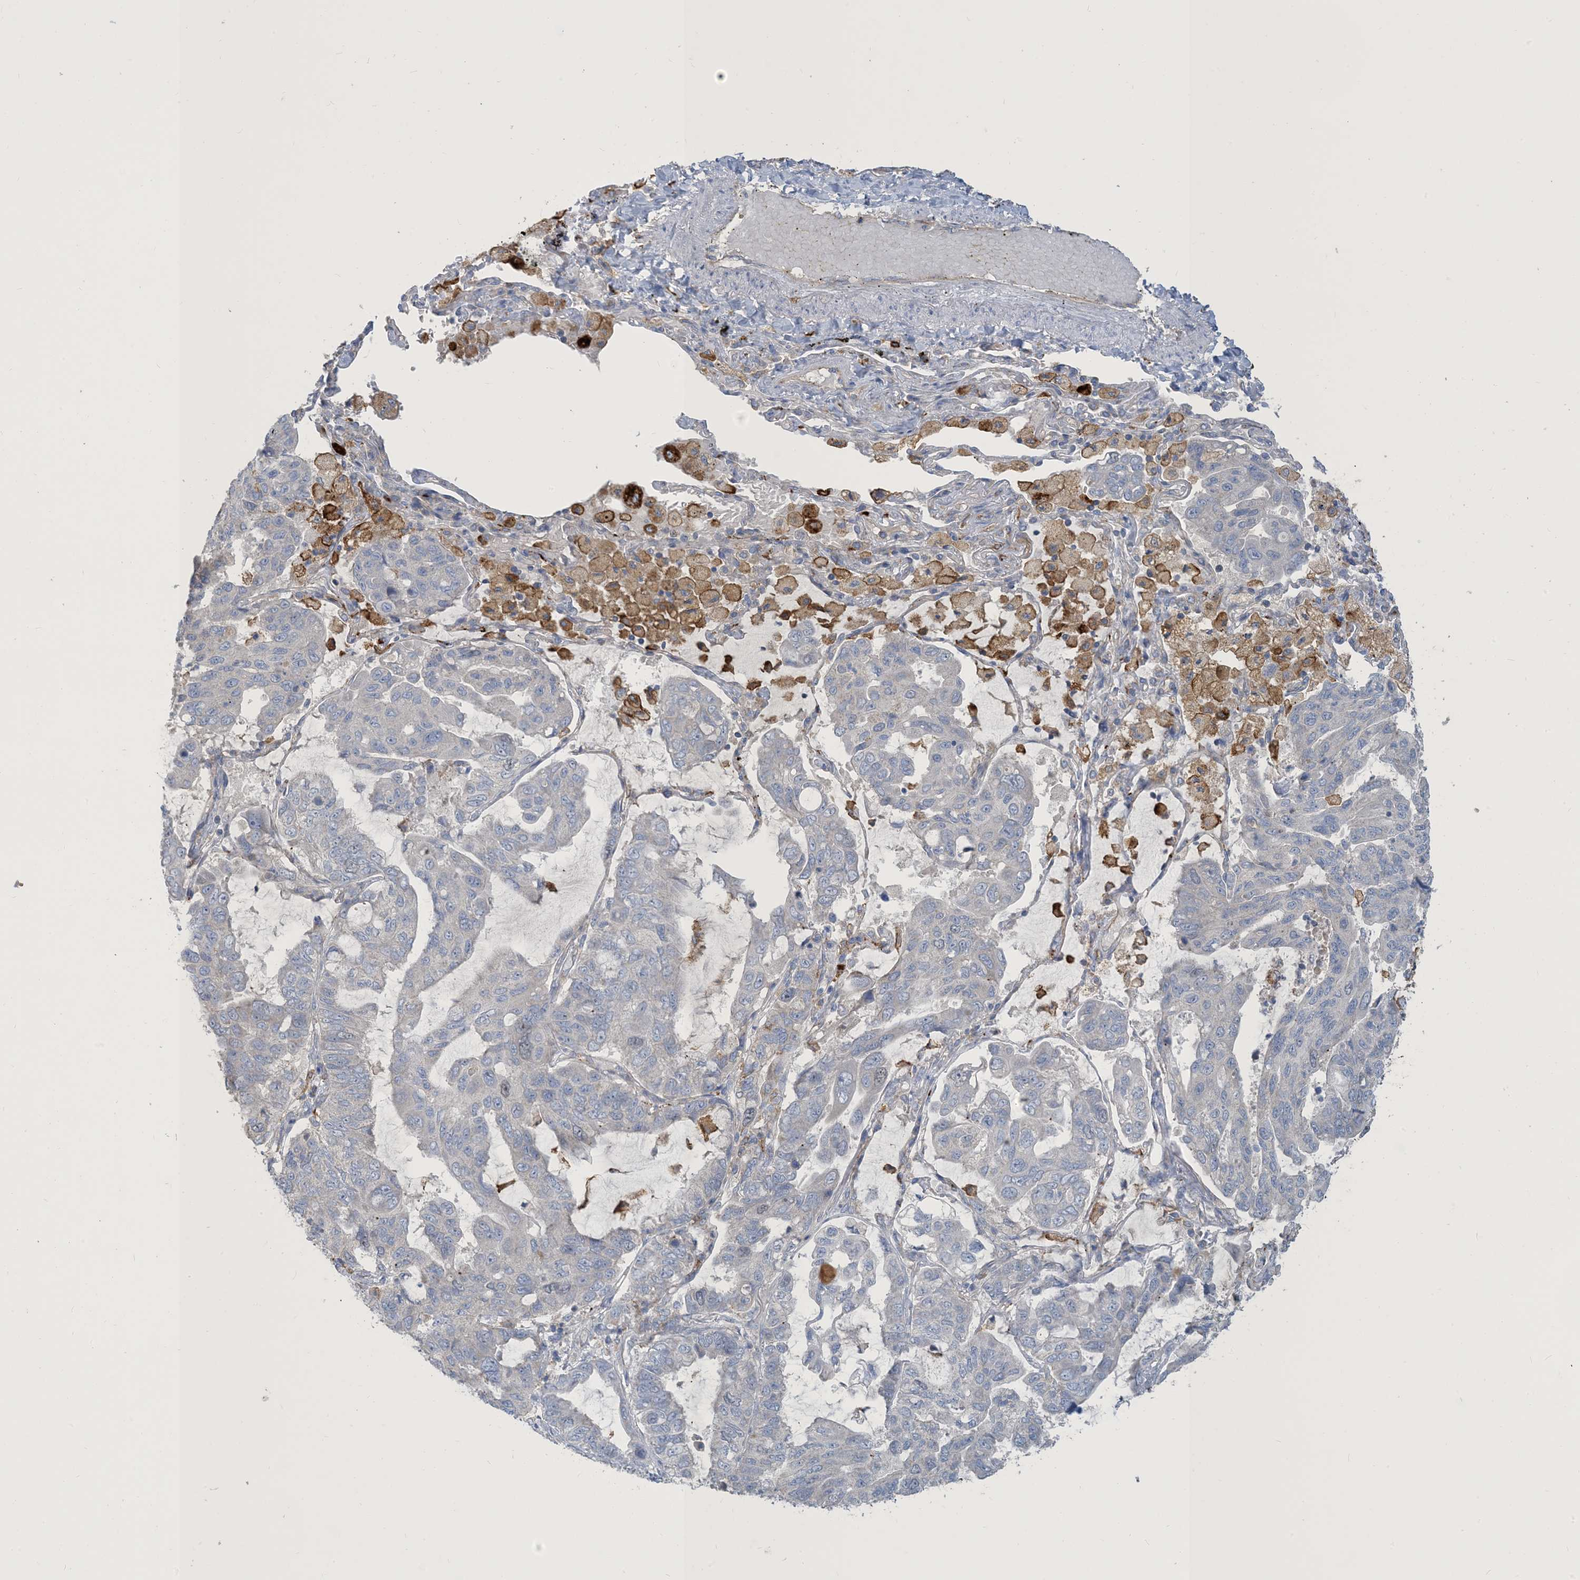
{"staining": {"intensity": "negative", "quantity": "none", "location": "none"}, "tissue": "lung cancer", "cell_type": "Tumor cells", "image_type": "cancer", "snomed": [{"axis": "morphology", "description": "Adenocarcinoma, NOS"}, {"axis": "topography", "description": "Lung"}], "caption": "High magnification brightfield microscopy of lung adenocarcinoma stained with DAB (brown) and counterstained with hematoxylin (blue): tumor cells show no significant expression.", "gene": "PEAR1", "patient": {"sex": "male", "age": 64}}